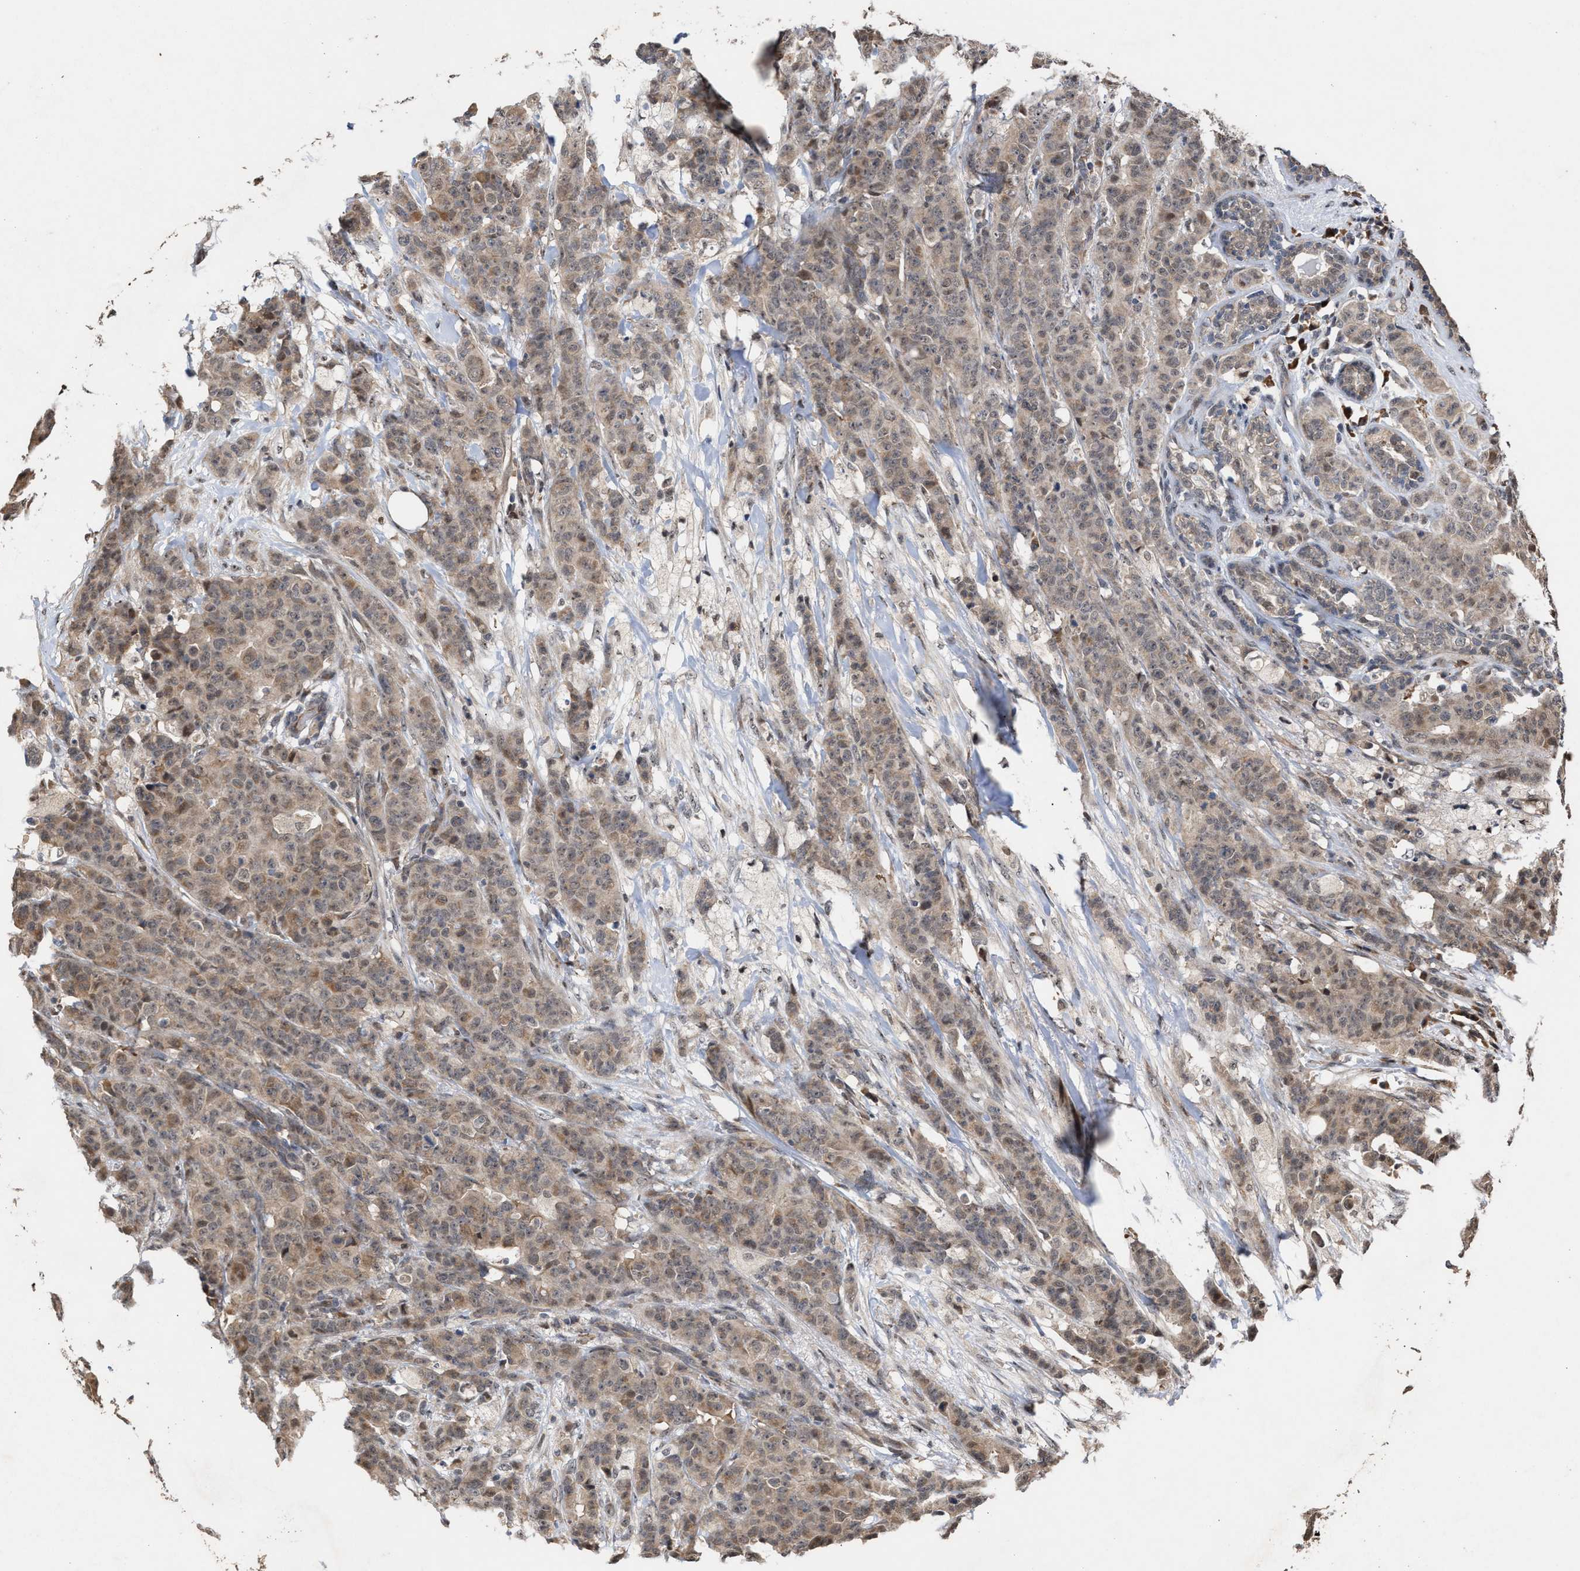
{"staining": {"intensity": "weak", "quantity": ">75%", "location": "cytoplasmic/membranous"}, "tissue": "breast cancer", "cell_type": "Tumor cells", "image_type": "cancer", "snomed": [{"axis": "morphology", "description": "Normal tissue, NOS"}, {"axis": "morphology", "description": "Duct carcinoma"}, {"axis": "topography", "description": "Breast"}], "caption": "This photomicrograph displays breast cancer (invasive ductal carcinoma) stained with IHC to label a protein in brown. The cytoplasmic/membranous of tumor cells show weak positivity for the protein. Nuclei are counter-stained blue.", "gene": "MKNK2", "patient": {"sex": "female", "age": 40}}